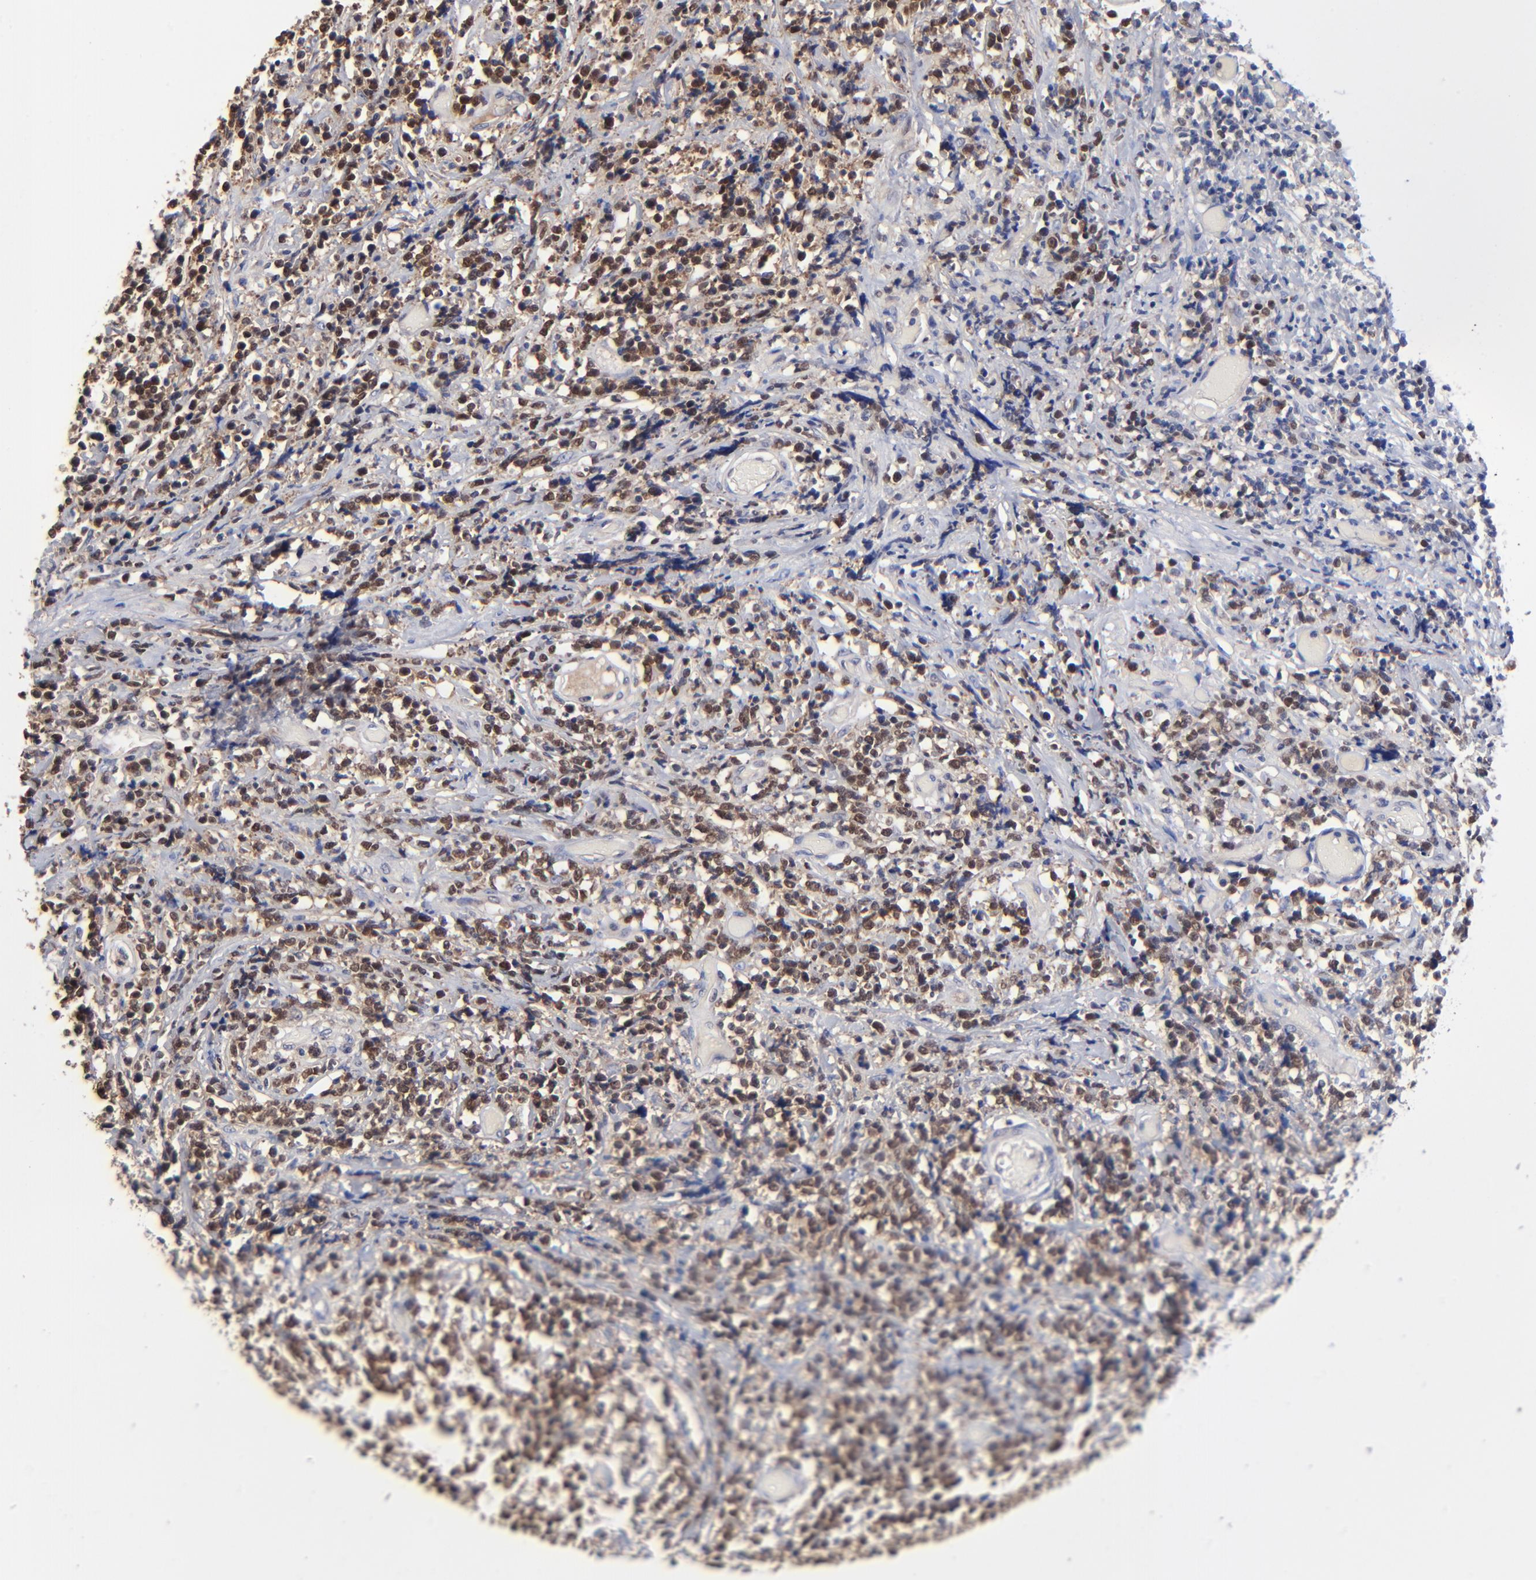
{"staining": {"intensity": "moderate", "quantity": "<25%", "location": "cytoplasmic/membranous,nuclear"}, "tissue": "lymphoma", "cell_type": "Tumor cells", "image_type": "cancer", "snomed": [{"axis": "morphology", "description": "Malignant lymphoma, non-Hodgkin's type, High grade"}, {"axis": "topography", "description": "Colon"}], "caption": "Tumor cells show low levels of moderate cytoplasmic/membranous and nuclear expression in approximately <25% of cells in human malignant lymphoma, non-Hodgkin's type (high-grade).", "gene": "DCTPP1", "patient": {"sex": "male", "age": 82}}